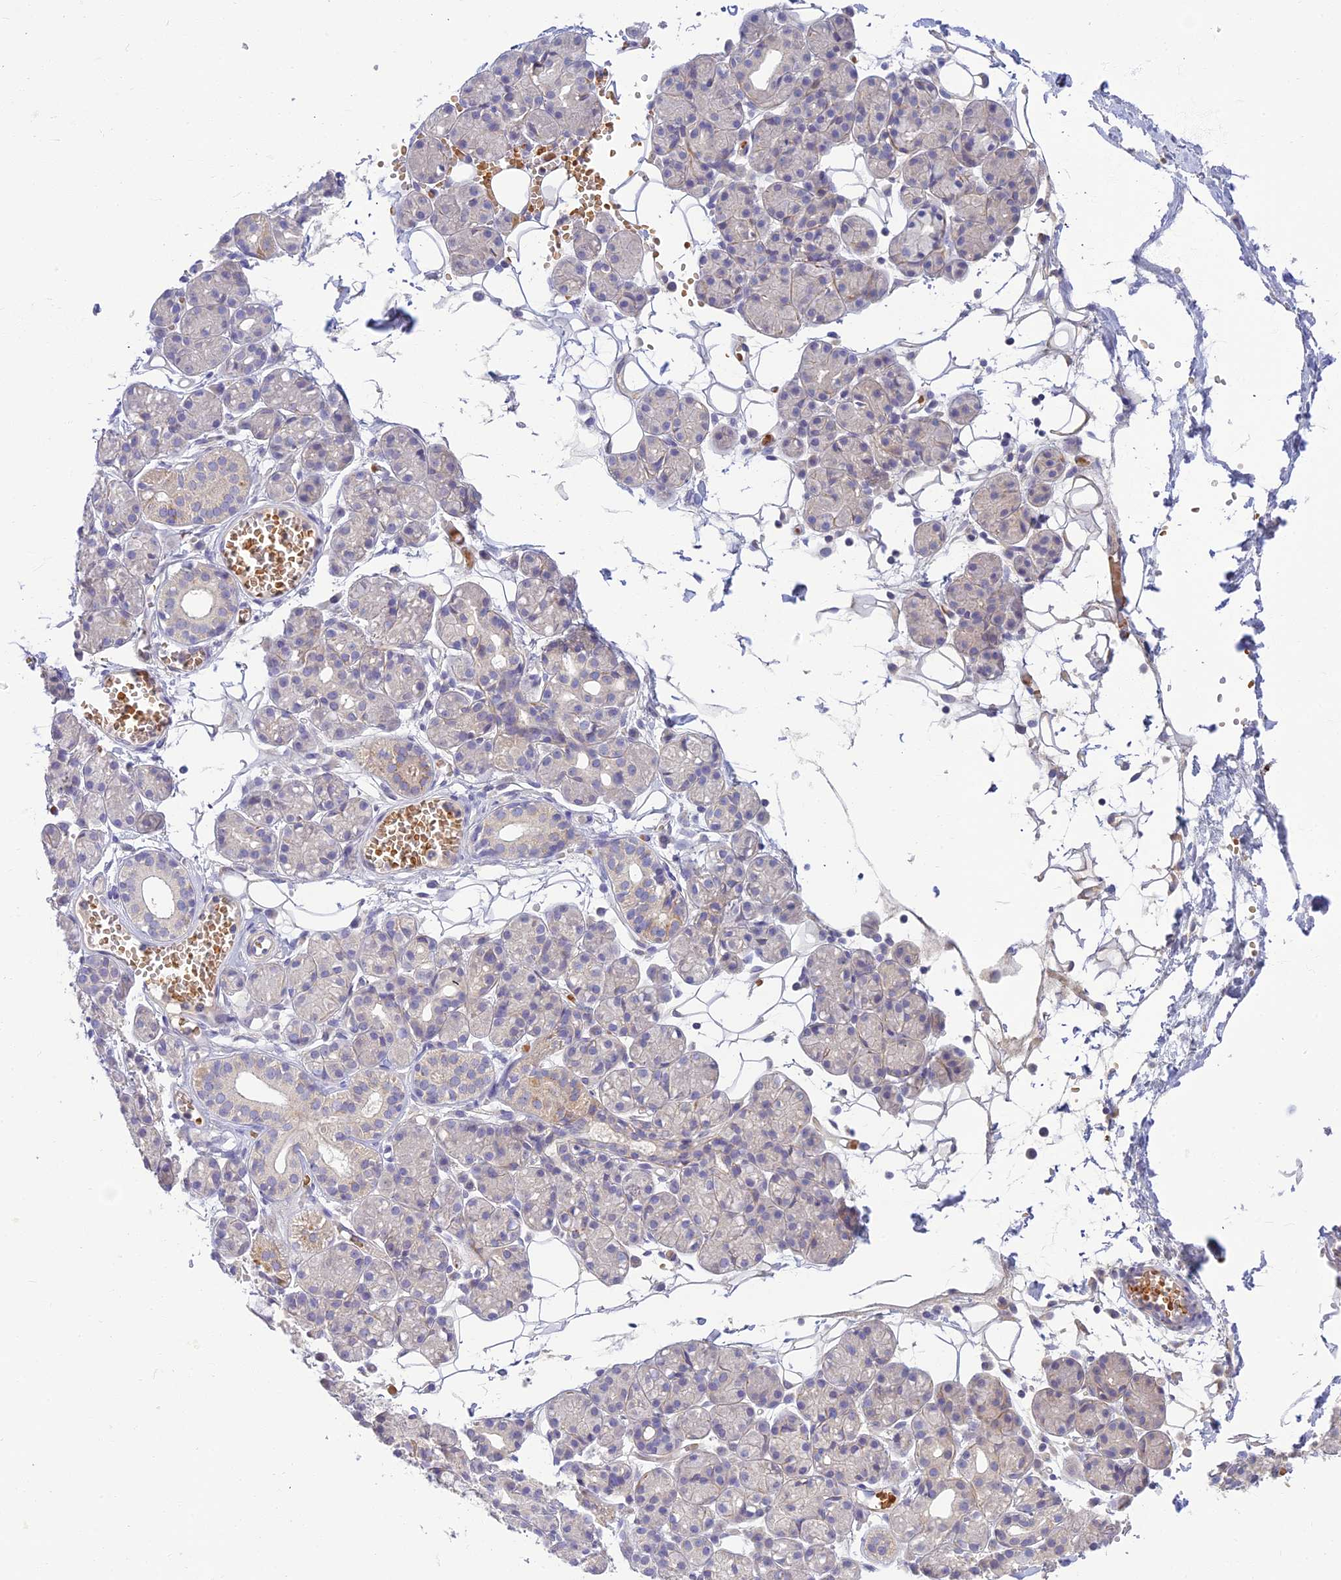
{"staining": {"intensity": "negative", "quantity": "none", "location": "none"}, "tissue": "salivary gland", "cell_type": "Glandular cells", "image_type": "normal", "snomed": [{"axis": "morphology", "description": "Normal tissue, NOS"}, {"axis": "topography", "description": "Salivary gland"}], "caption": "The immunohistochemistry (IHC) image has no significant expression in glandular cells of salivary gland. The staining is performed using DAB (3,3'-diaminobenzidine) brown chromogen with nuclei counter-stained in using hematoxylin.", "gene": "CLIP4", "patient": {"sex": "male", "age": 63}}